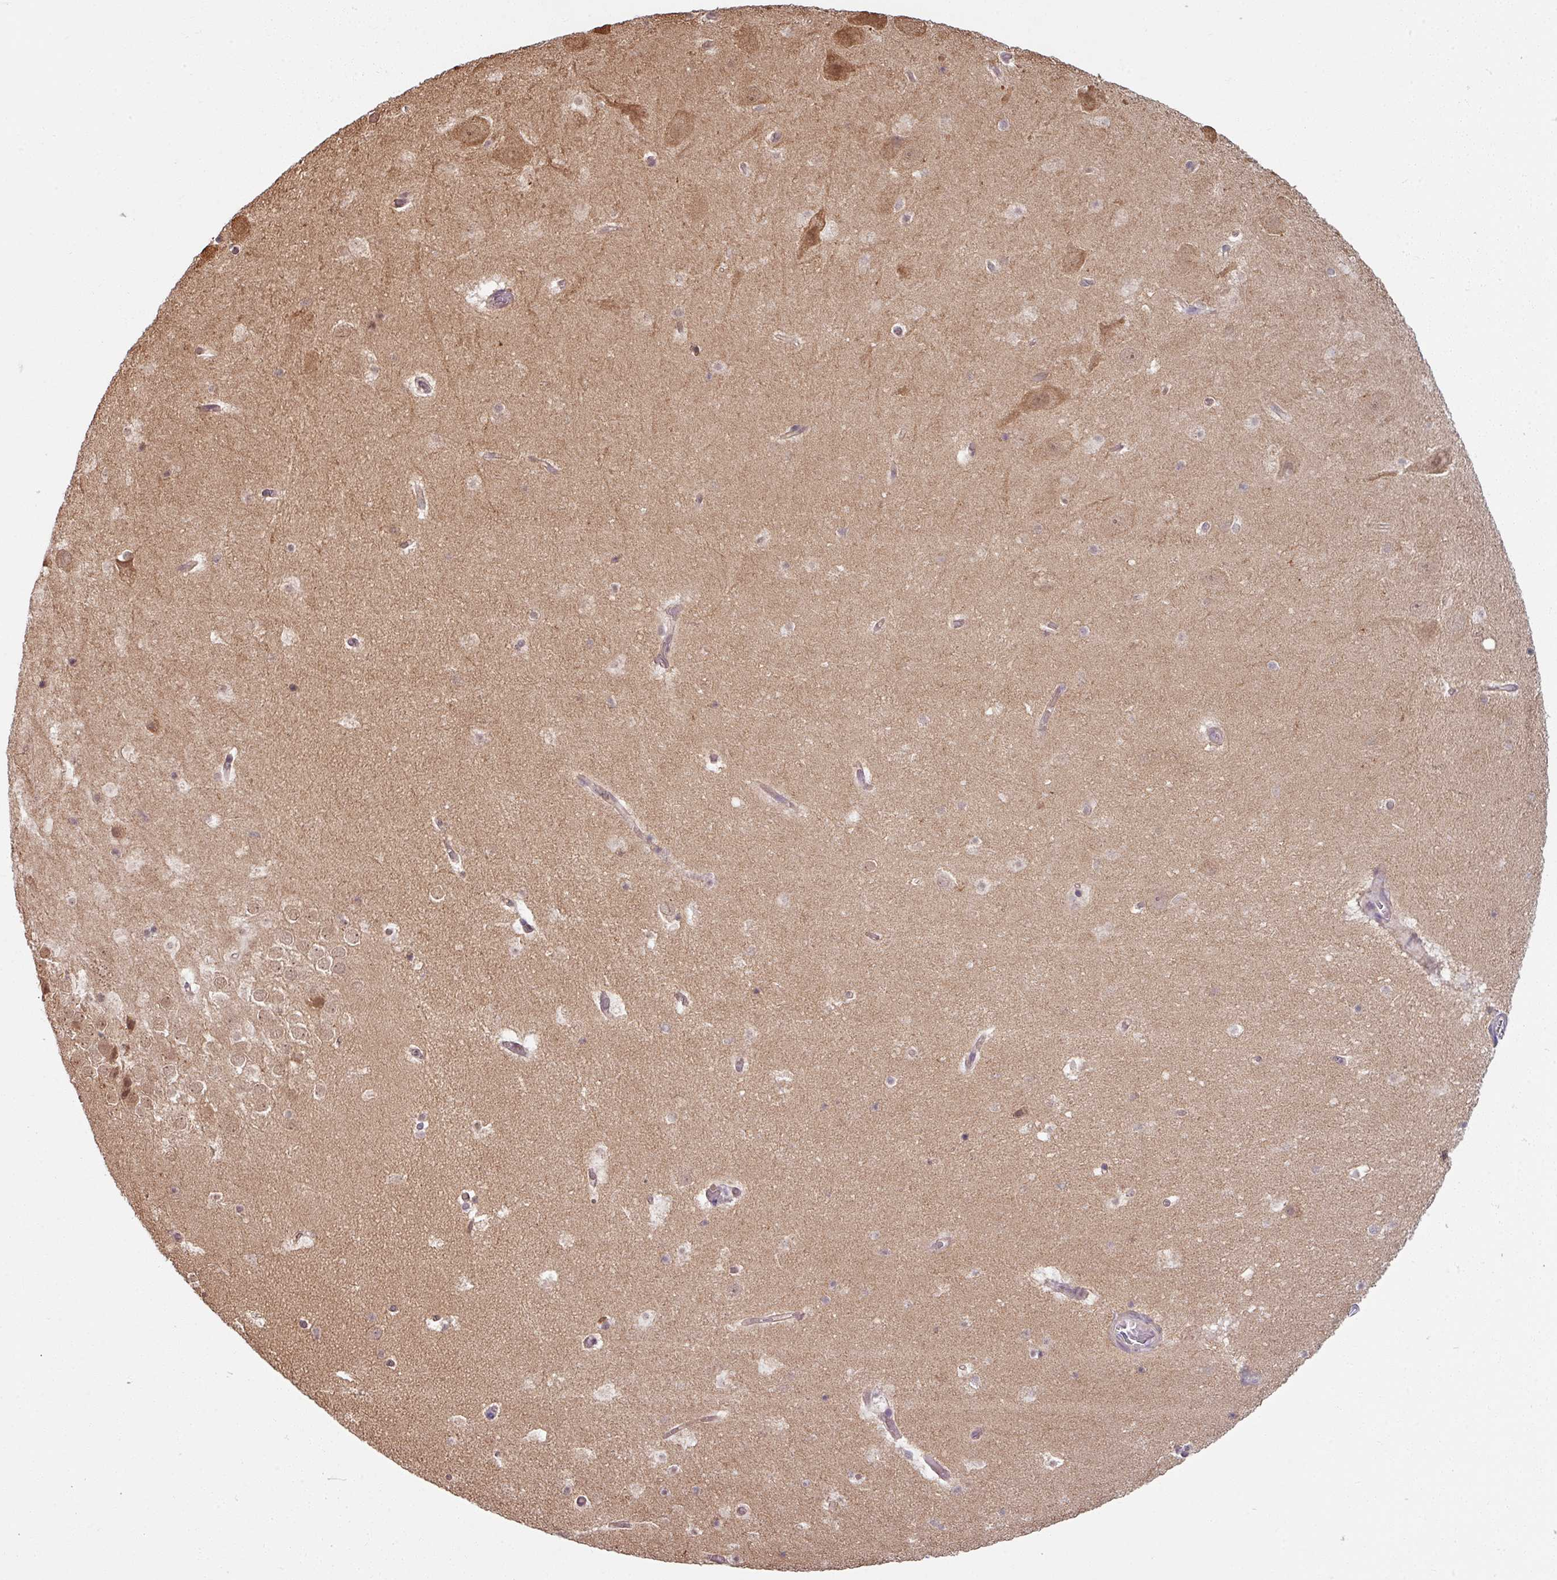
{"staining": {"intensity": "negative", "quantity": "none", "location": "none"}, "tissue": "hippocampus", "cell_type": "Glial cells", "image_type": "normal", "snomed": [{"axis": "morphology", "description": "Normal tissue, NOS"}, {"axis": "topography", "description": "Hippocampus"}], "caption": "The image reveals no staining of glial cells in normal hippocampus.", "gene": "TUSC3", "patient": {"sex": "male", "age": 37}}